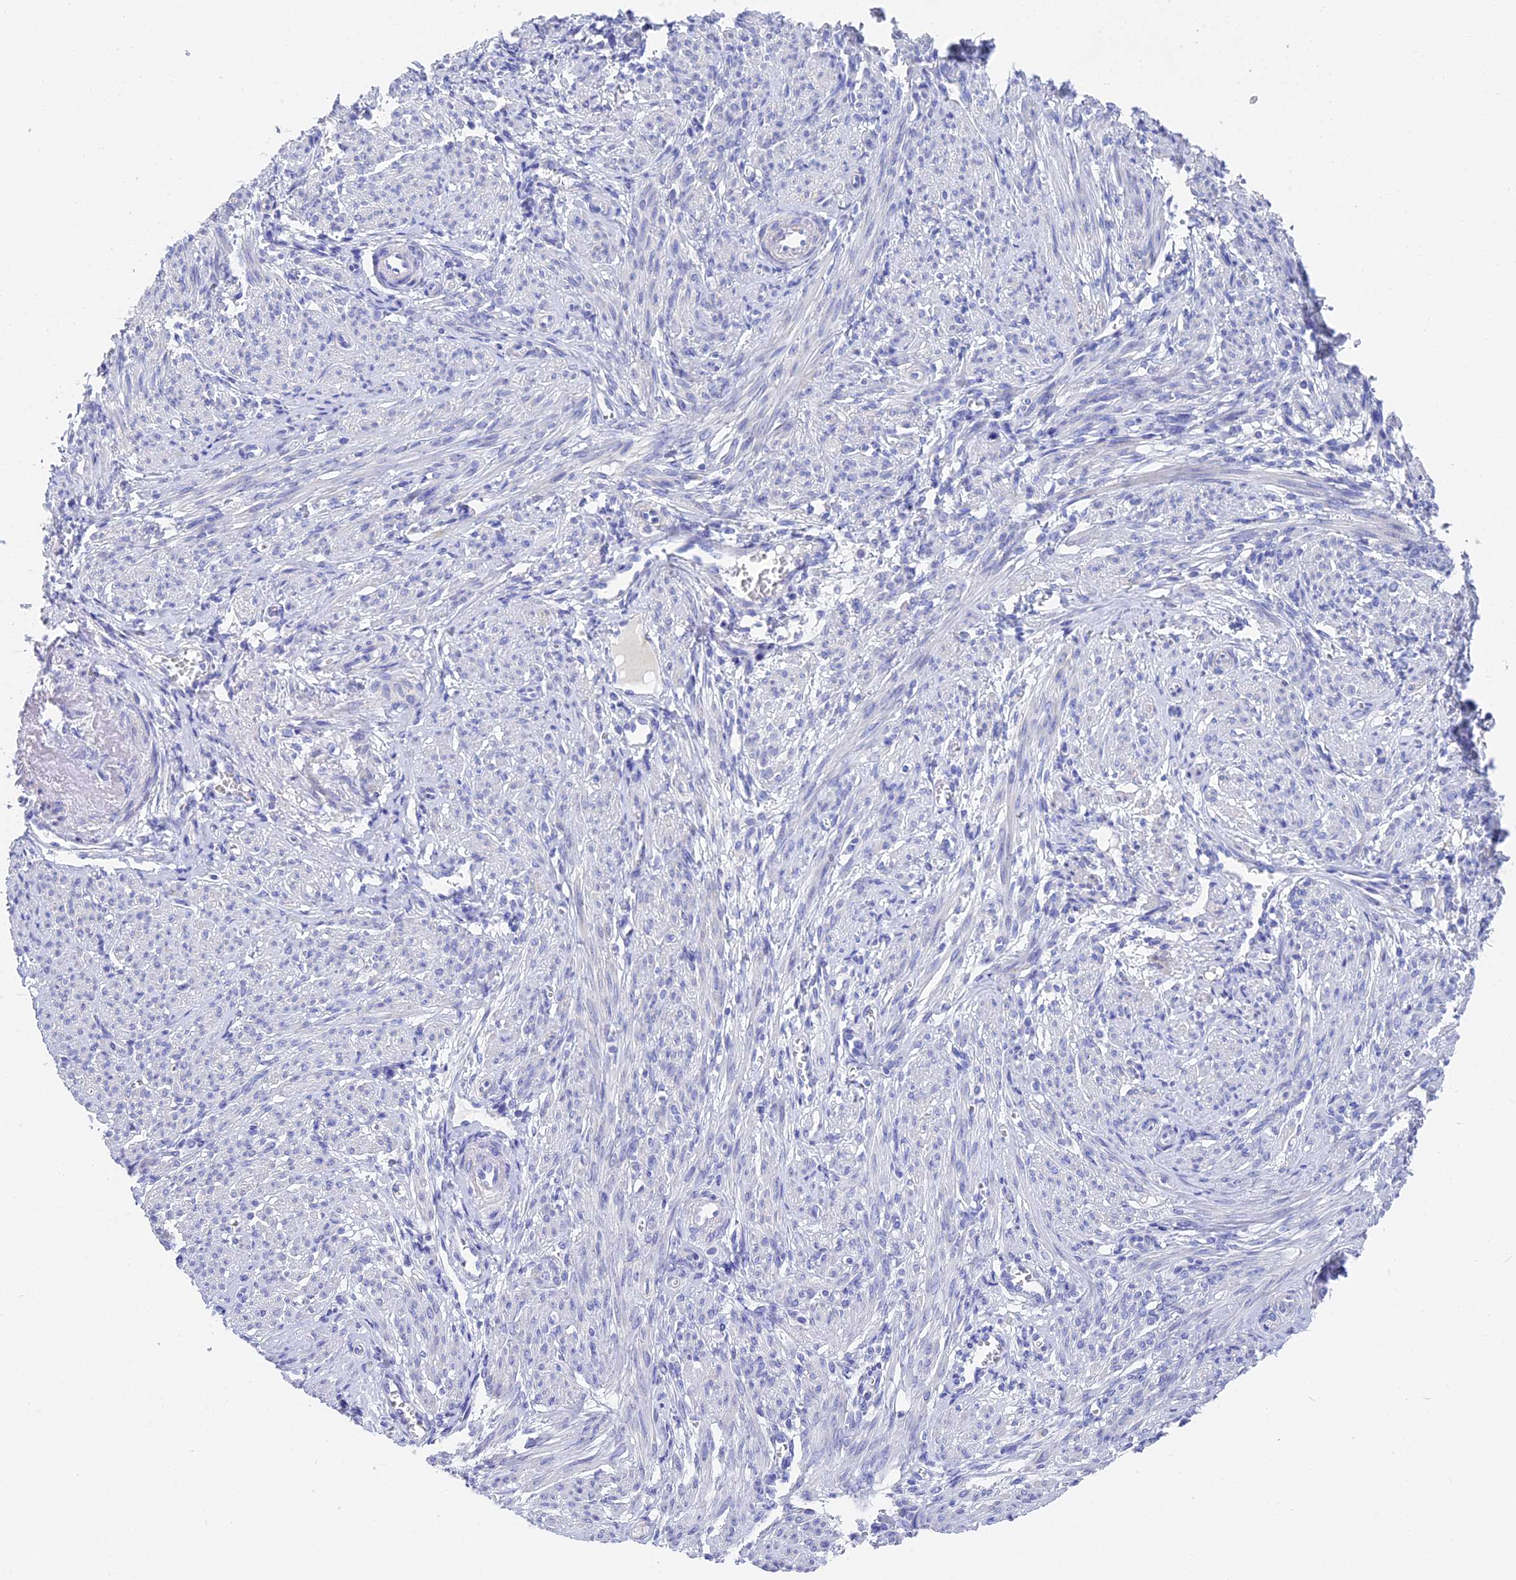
{"staining": {"intensity": "negative", "quantity": "none", "location": "none"}, "tissue": "smooth muscle", "cell_type": "Smooth muscle cells", "image_type": "normal", "snomed": [{"axis": "morphology", "description": "Normal tissue, NOS"}, {"axis": "topography", "description": "Smooth muscle"}], "caption": "Immunohistochemistry (IHC) photomicrograph of unremarkable smooth muscle: smooth muscle stained with DAB demonstrates no significant protein positivity in smooth muscle cells.", "gene": "VPS33B", "patient": {"sex": "female", "age": 39}}